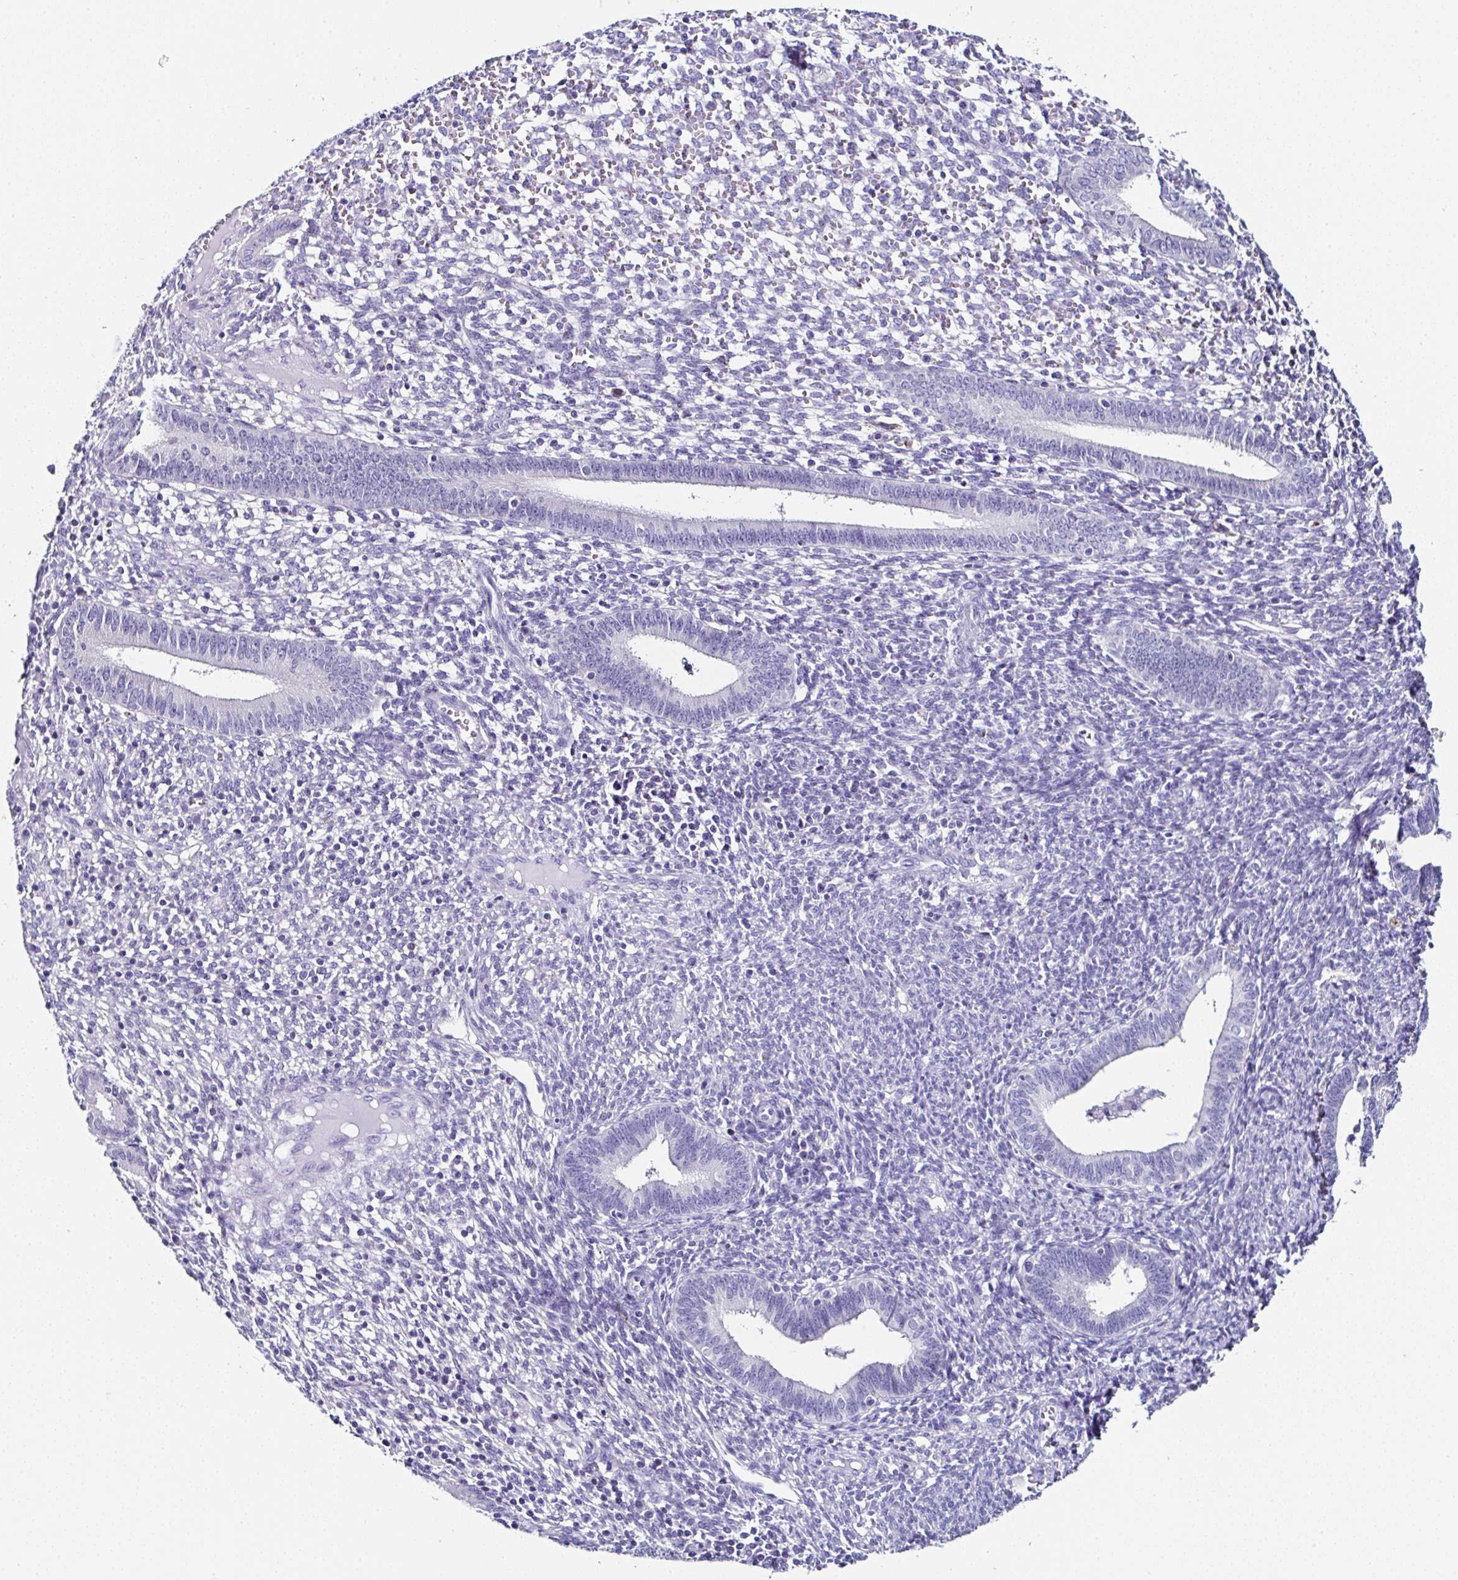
{"staining": {"intensity": "negative", "quantity": "none", "location": "none"}, "tissue": "endometrium", "cell_type": "Cells in endometrial stroma", "image_type": "normal", "snomed": [{"axis": "morphology", "description": "Normal tissue, NOS"}, {"axis": "topography", "description": "Endometrium"}], "caption": "DAB (3,3'-diaminobenzidine) immunohistochemical staining of benign endometrium exhibits no significant staining in cells in endometrial stroma. (IHC, brightfield microscopy, high magnification).", "gene": "UGT3A1", "patient": {"sex": "female", "age": 41}}